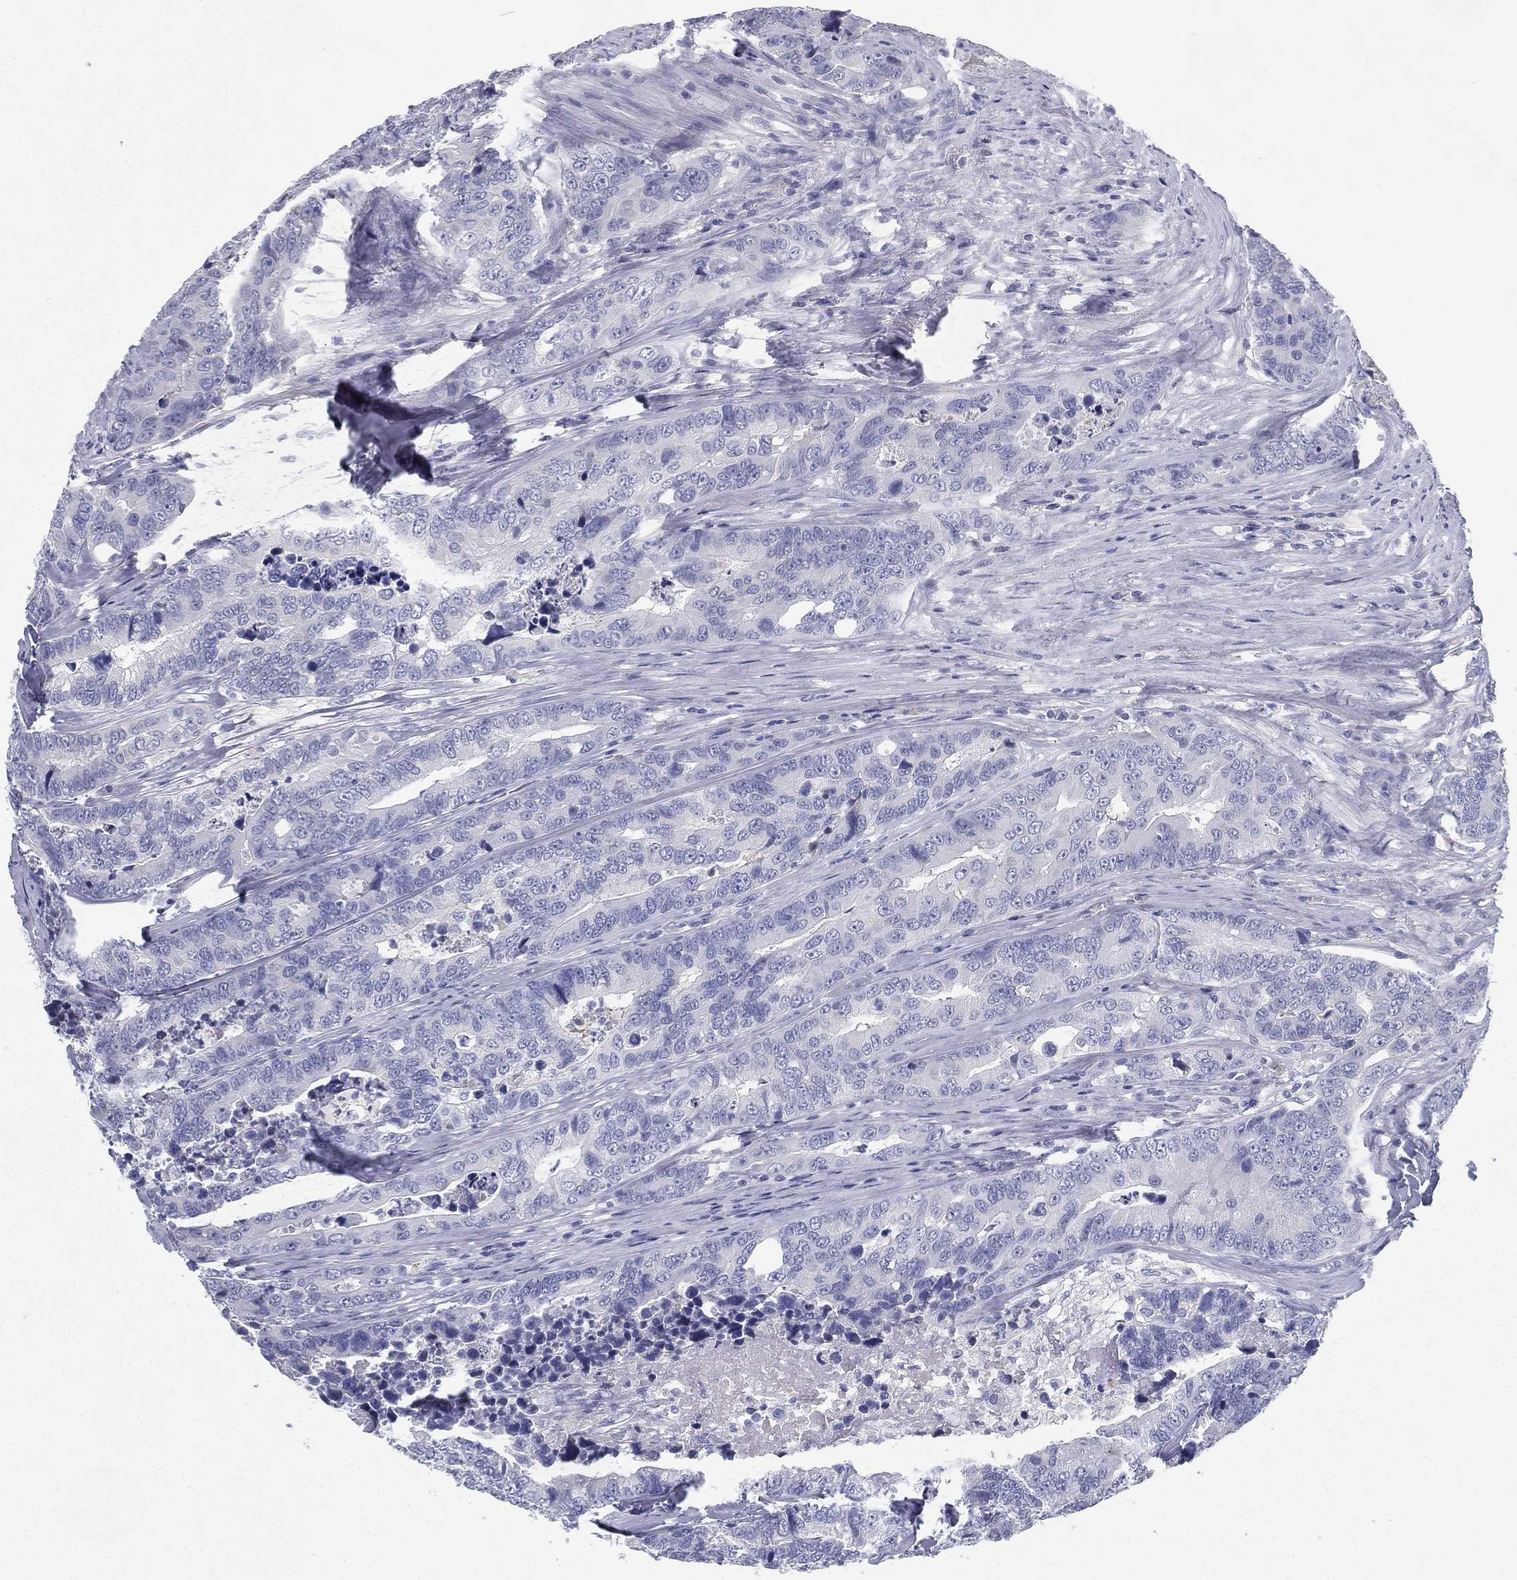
{"staining": {"intensity": "negative", "quantity": "none", "location": "none"}, "tissue": "colorectal cancer", "cell_type": "Tumor cells", "image_type": "cancer", "snomed": [{"axis": "morphology", "description": "Adenocarcinoma, NOS"}, {"axis": "topography", "description": "Colon"}], "caption": "Photomicrograph shows no protein staining in tumor cells of colorectal adenocarcinoma tissue.", "gene": "RGS13", "patient": {"sex": "female", "age": 72}}